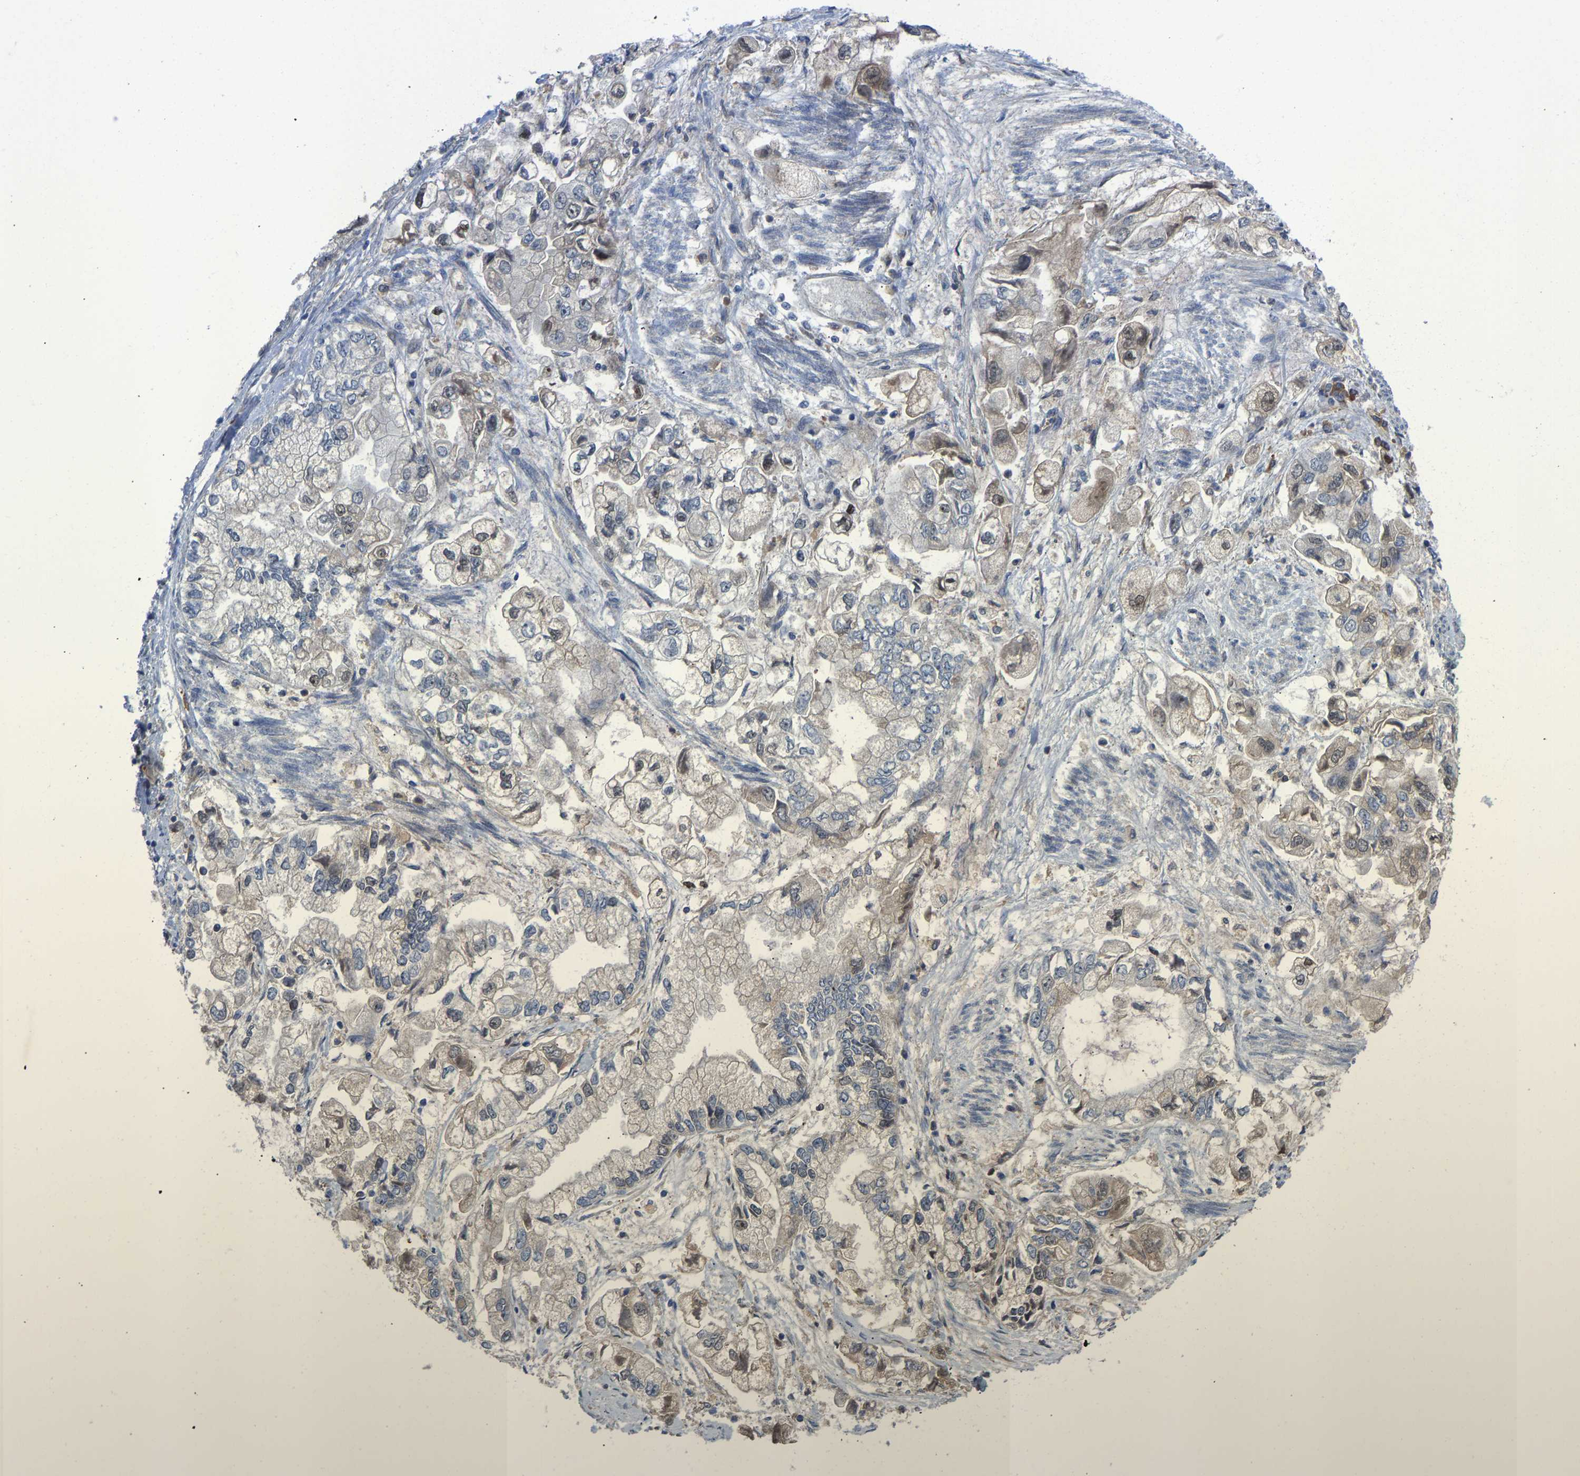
{"staining": {"intensity": "weak", "quantity": "<25%", "location": "cytoplasmic/membranous"}, "tissue": "stomach cancer", "cell_type": "Tumor cells", "image_type": "cancer", "snomed": [{"axis": "morphology", "description": "Normal tissue, NOS"}, {"axis": "morphology", "description": "Adenocarcinoma, NOS"}, {"axis": "topography", "description": "Stomach"}], "caption": "The immunohistochemistry (IHC) micrograph has no significant expression in tumor cells of adenocarcinoma (stomach) tissue. (Stains: DAB immunohistochemistry (IHC) with hematoxylin counter stain, Microscopy: brightfield microscopy at high magnification).", "gene": "ZNF251", "patient": {"sex": "male", "age": 62}}